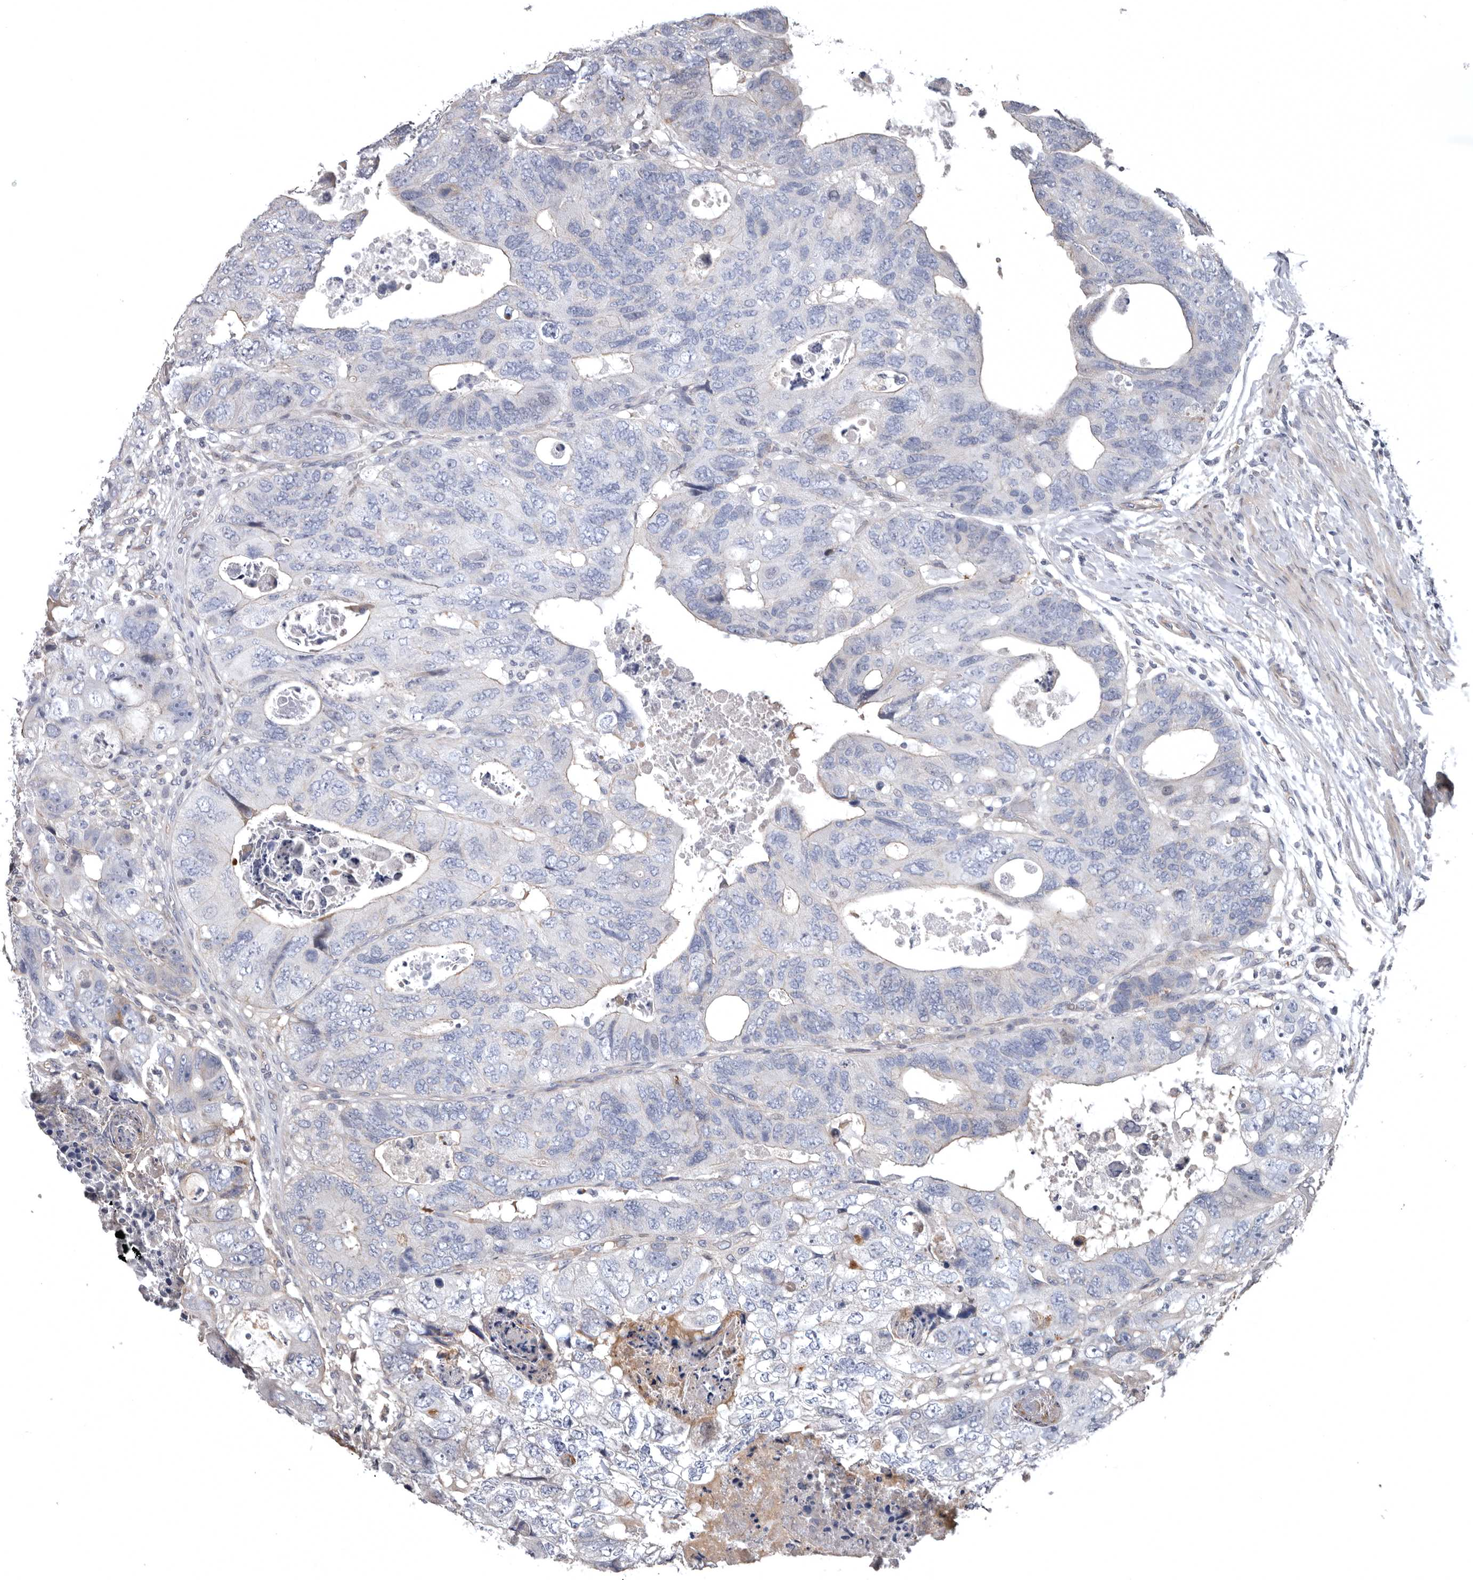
{"staining": {"intensity": "negative", "quantity": "none", "location": "none"}, "tissue": "colorectal cancer", "cell_type": "Tumor cells", "image_type": "cancer", "snomed": [{"axis": "morphology", "description": "Adenocarcinoma, NOS"}, {"axis": "topography", "description": "Rectum"}], "caption": "This is an IHC histopathology image of colorectal cancer (adenocarcinoma). There is no positivity in tumor cells.", "gene": "RNF217", "patient": {"sex": "male", "age": 59}}